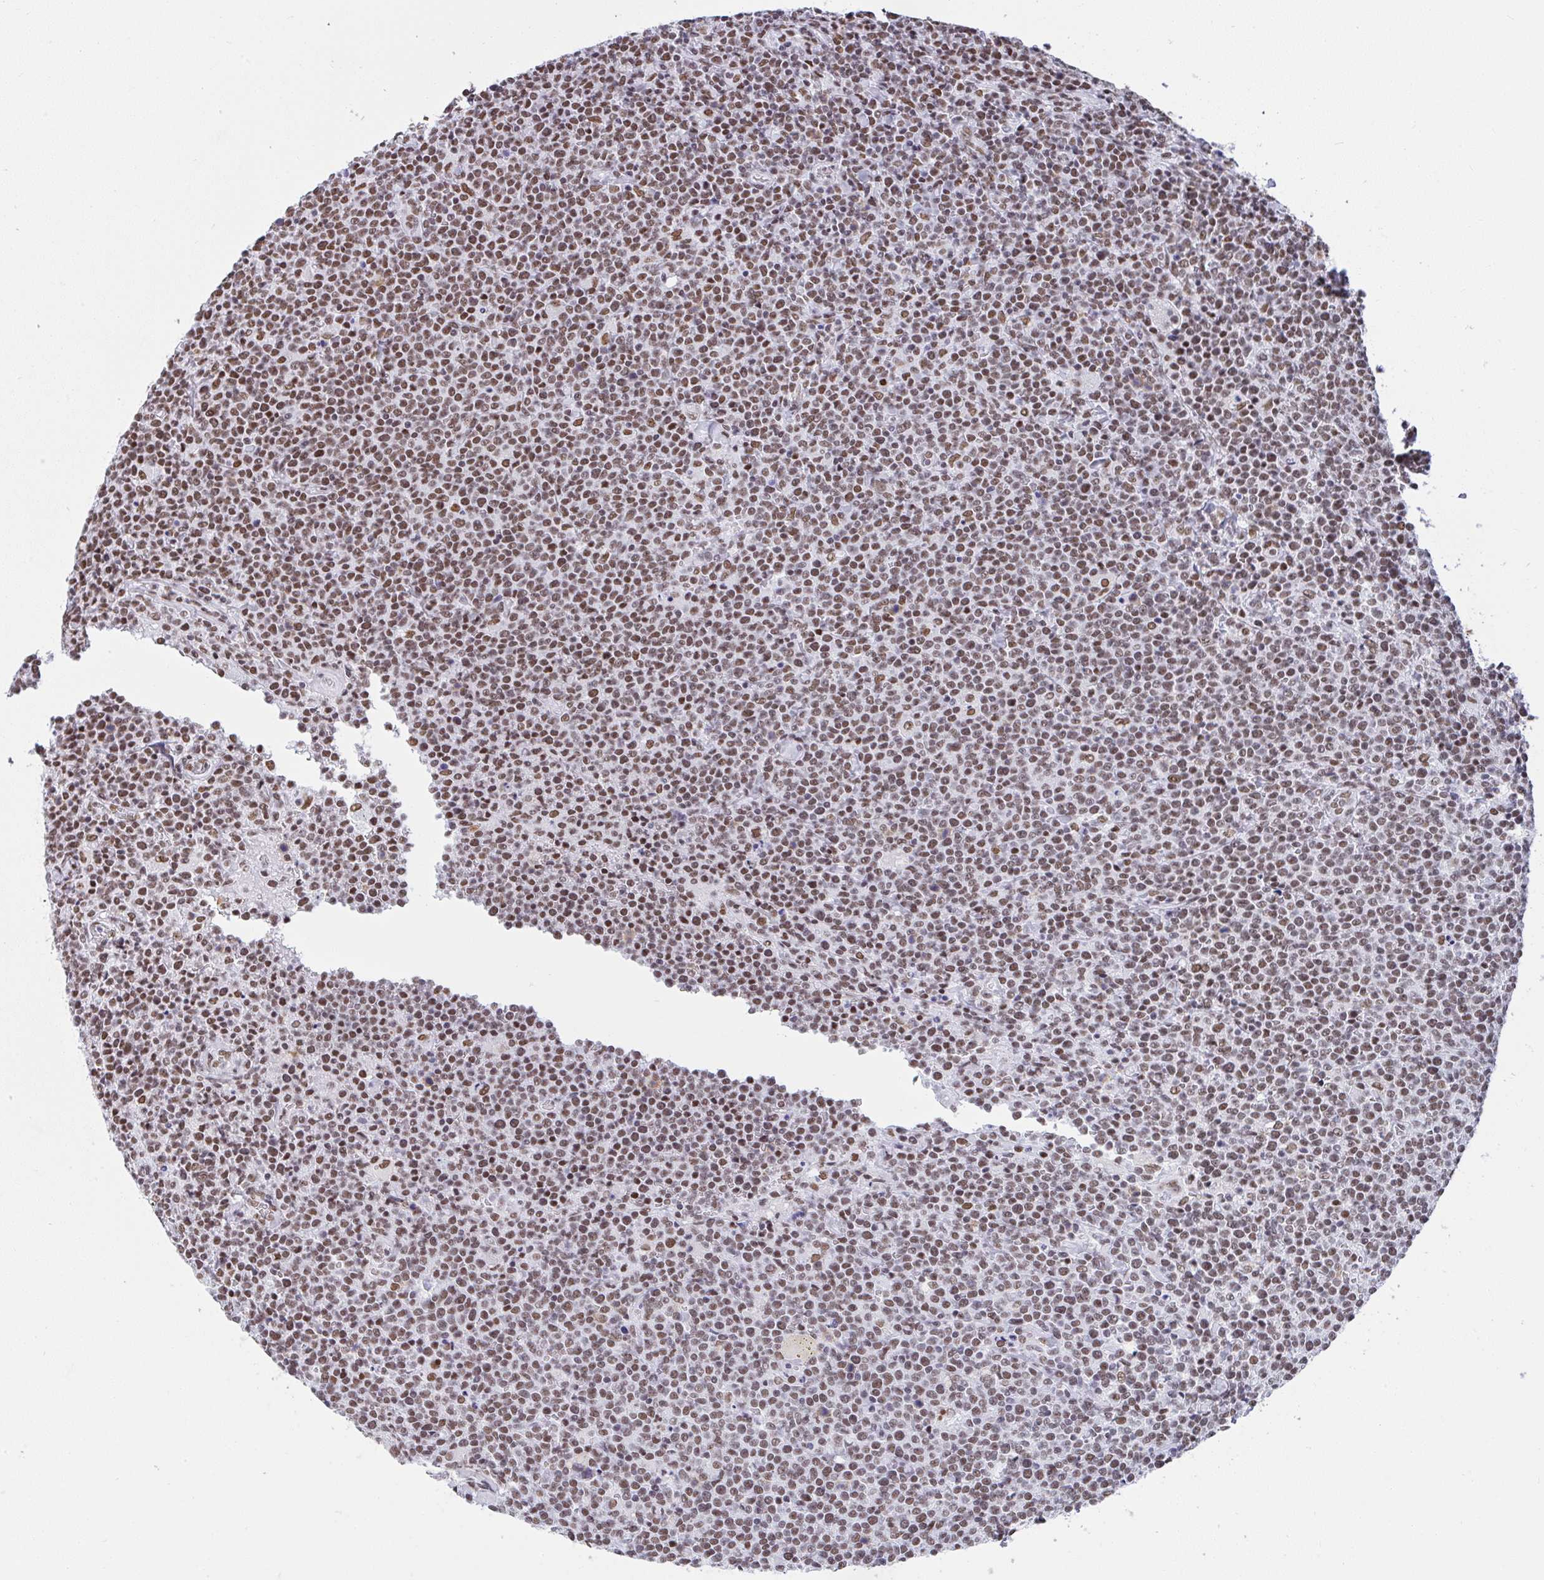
{"staining": {"intensity": "moderate", "quantity": ">75%", "location": "nuclear"}, "tissue": "lymphoma", "cell_type": "Tumor cells", "image_type": "cancer", "snomed": [{"axis": "morphology", "description": "Malignant lymphoma, non-Hodgkin's type, High grade"}, {"axis": "topography", "description": "Lymph node"}], "caption": "About >75% of tumor cells in lymphoma reveal moderate nuclear protein positivity as visualized by brown immunohistochemical staining.", "gene": "DDX52", "patient": {"sex": "male", "age": 61}}